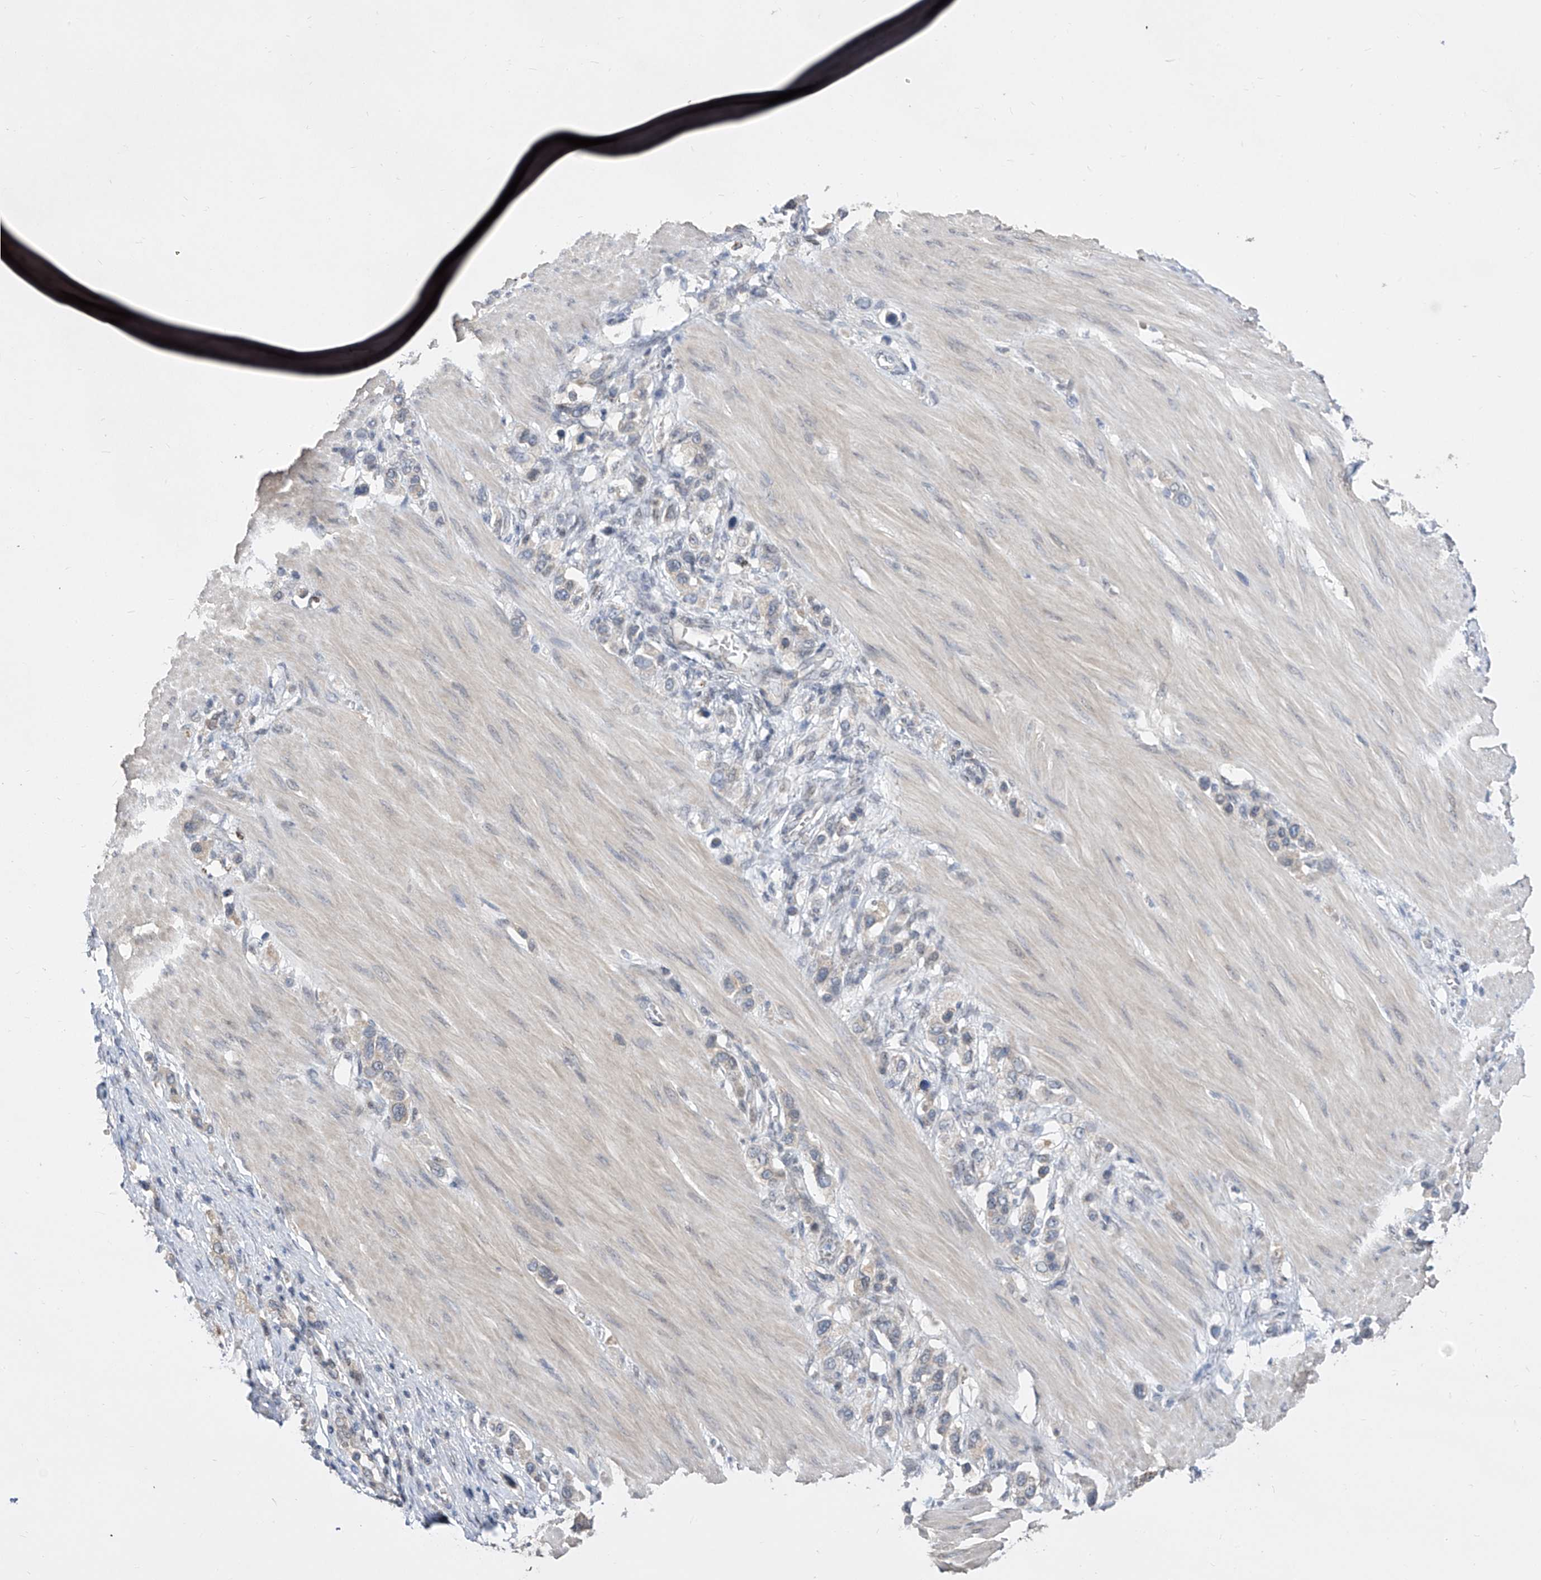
{"staining": {"intensity": "weak", "quantity": "<25%", "location": "cytoplasmic/membranous"}, "tissue": "stomach cancer", "cell_type": "Tumor cells", "image_type": "cancer", "snomed": [{"axis": "morphology", "description": "Adenocarcinoma, NOS"}, {"axis": "topography", "description": "Stomach"}], "caption": "DAB (3,3'-diaminobenzidine) immunohistochemical staining of adenocarcinoma (stomach) reveals no significant staining in tumor cells.", "gene": "CETN2", "patient": {"sex": "female", "age": 65}}